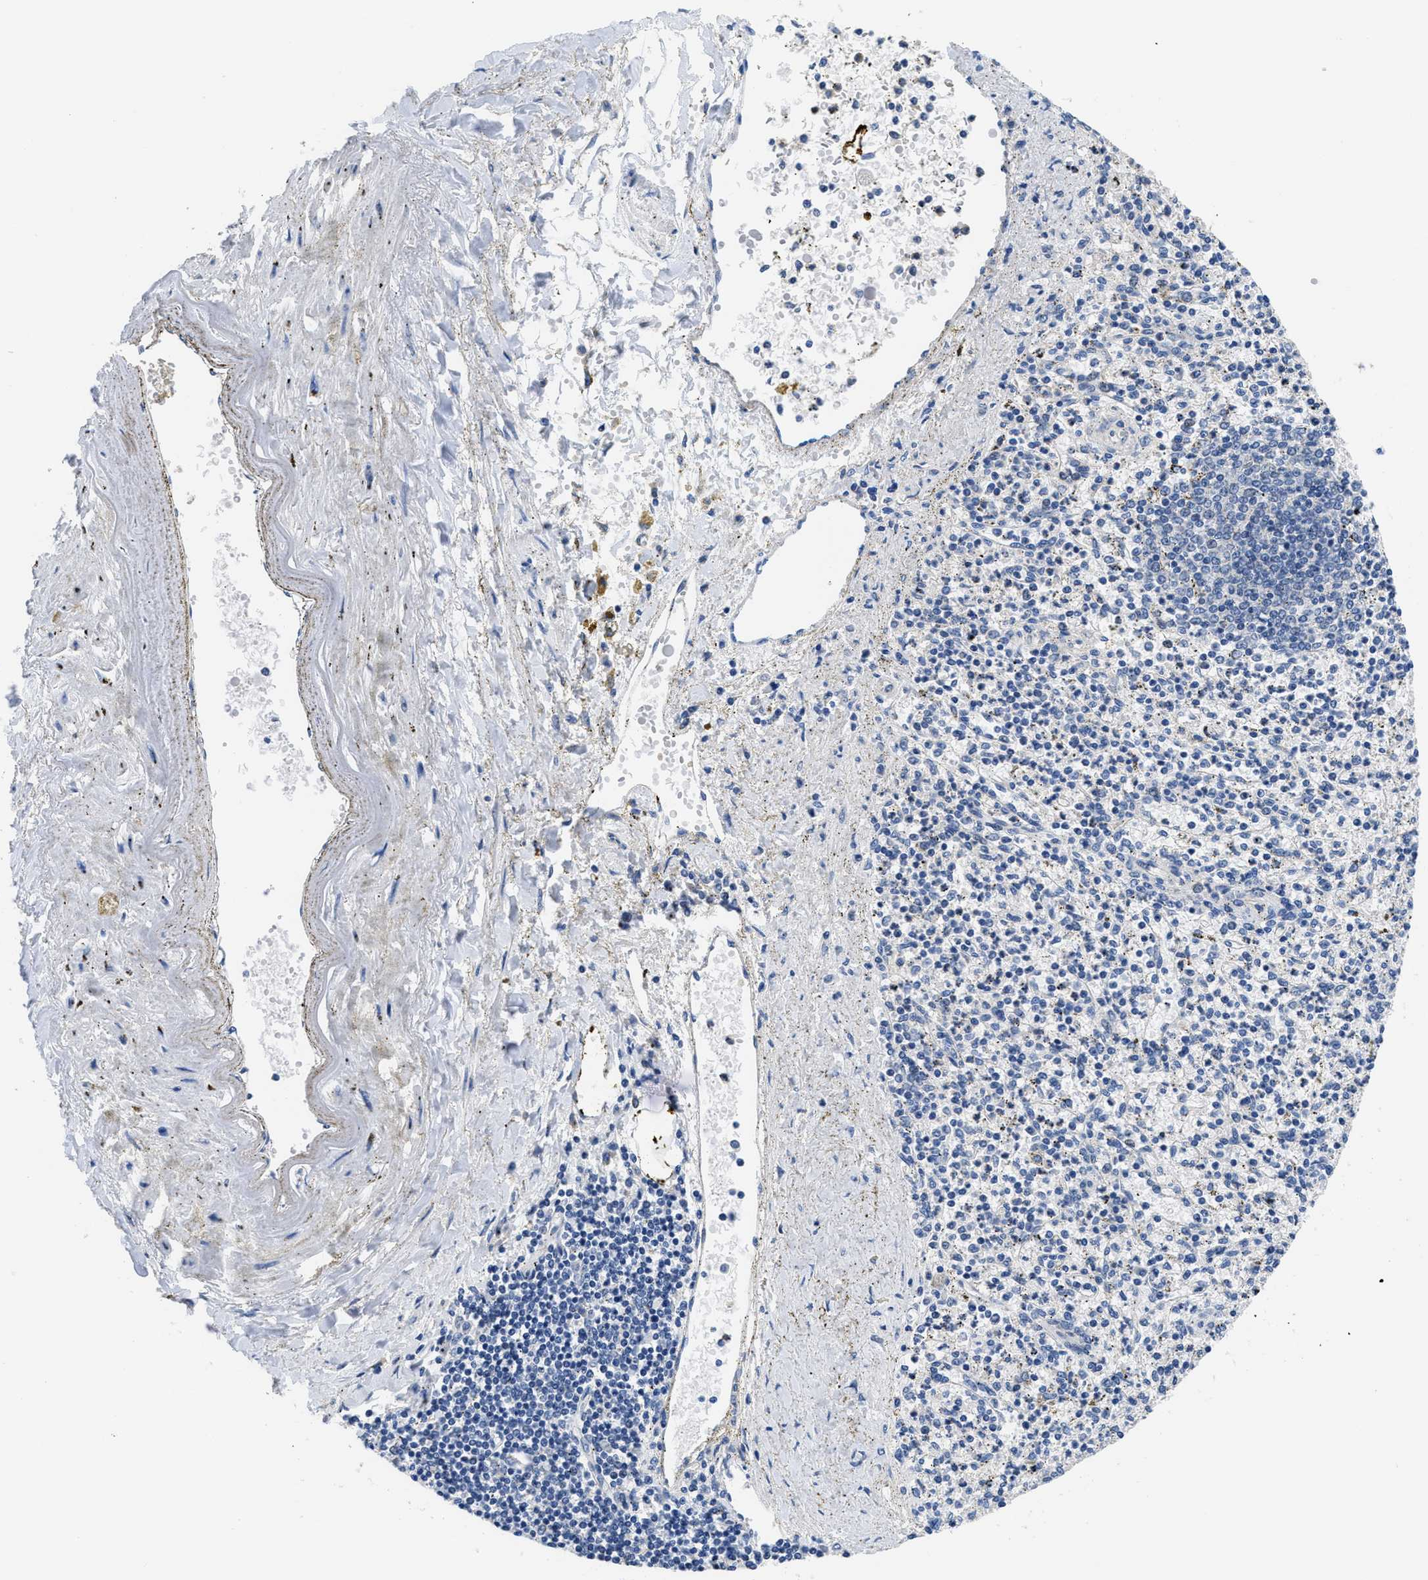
{"staining": {"intensity": "negative", "quantity": "none", "location": "none"}, "tissue": "spleen", "cell_type": "Cells in red pulp", "image_type": "normal", "snomed": [{"axis": "morphology", "description": "Normal tissue, NOS"}, {"axis": "topography", "description": "Spleen"}], "caption": "IHC histopathology image of normal spleen: spleen stained with DAB shows no significant protein expression in cells in red pulp.", "gene": "CA9", "patient": {"sex": "male", "age": 72}}